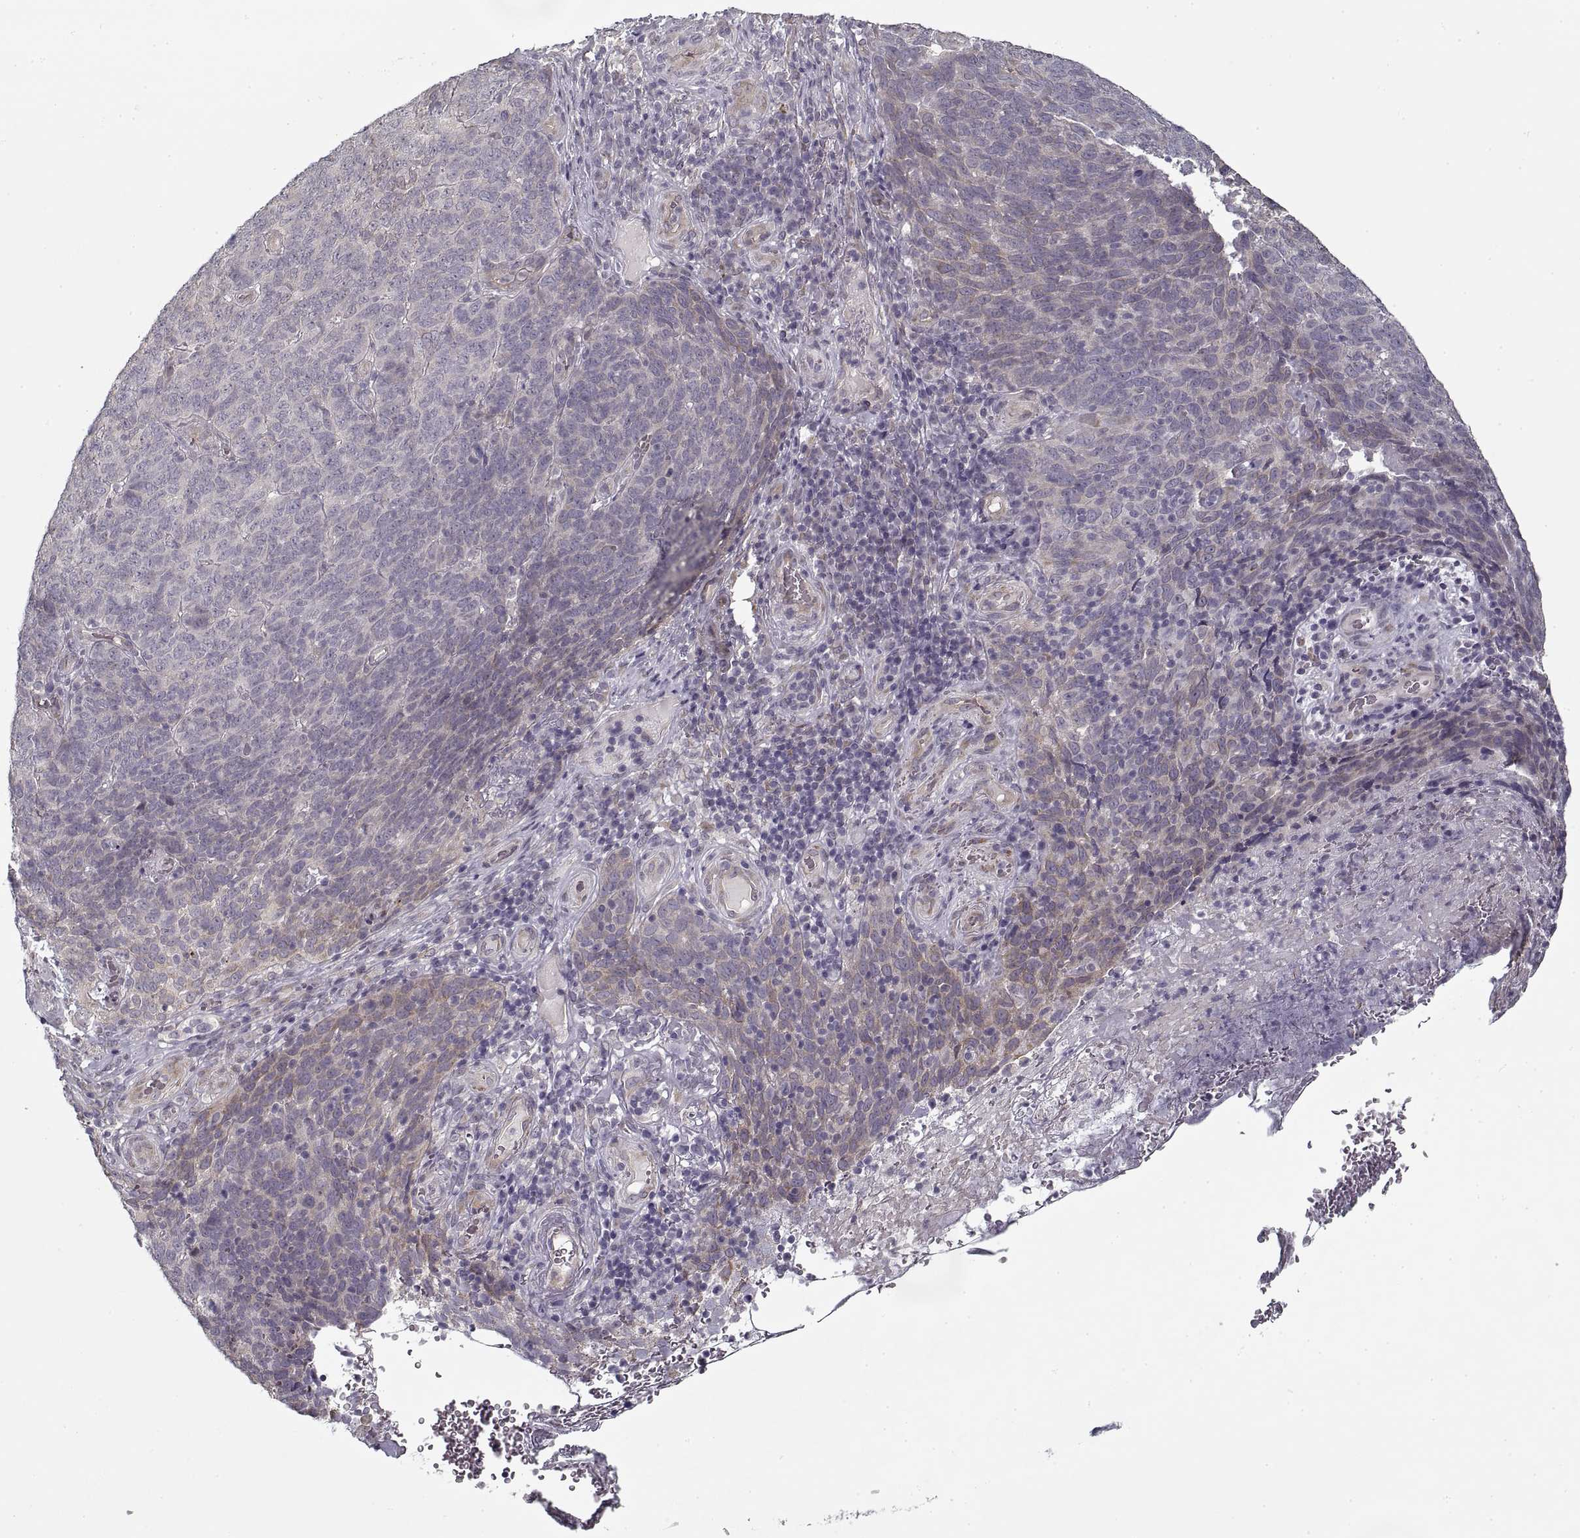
{"staining": {"intensity": "negative", "quantity": "none", "location": "none"}, "tissue": "skin cancer", "cell_type": "Tumor cells", "image_type": "cancer", "snomed": [{"axis": "morphology", "description": "Squamous cell carcinoma, NOS"}, {"axis": "topography", "description": "Skin"}, {"axis": "topography", "description": "Anal"}], "caption": "Skin squamous cell carcinoma was stained to show a protein in brown. There is no significant staining in tumor cells. (DAB (3,3'-diaminobenzidine) immunohistochemistry with hematoxylin counter stain).", "gene": "LAMB2", "patient": {"sex": "female", "age": 51}}